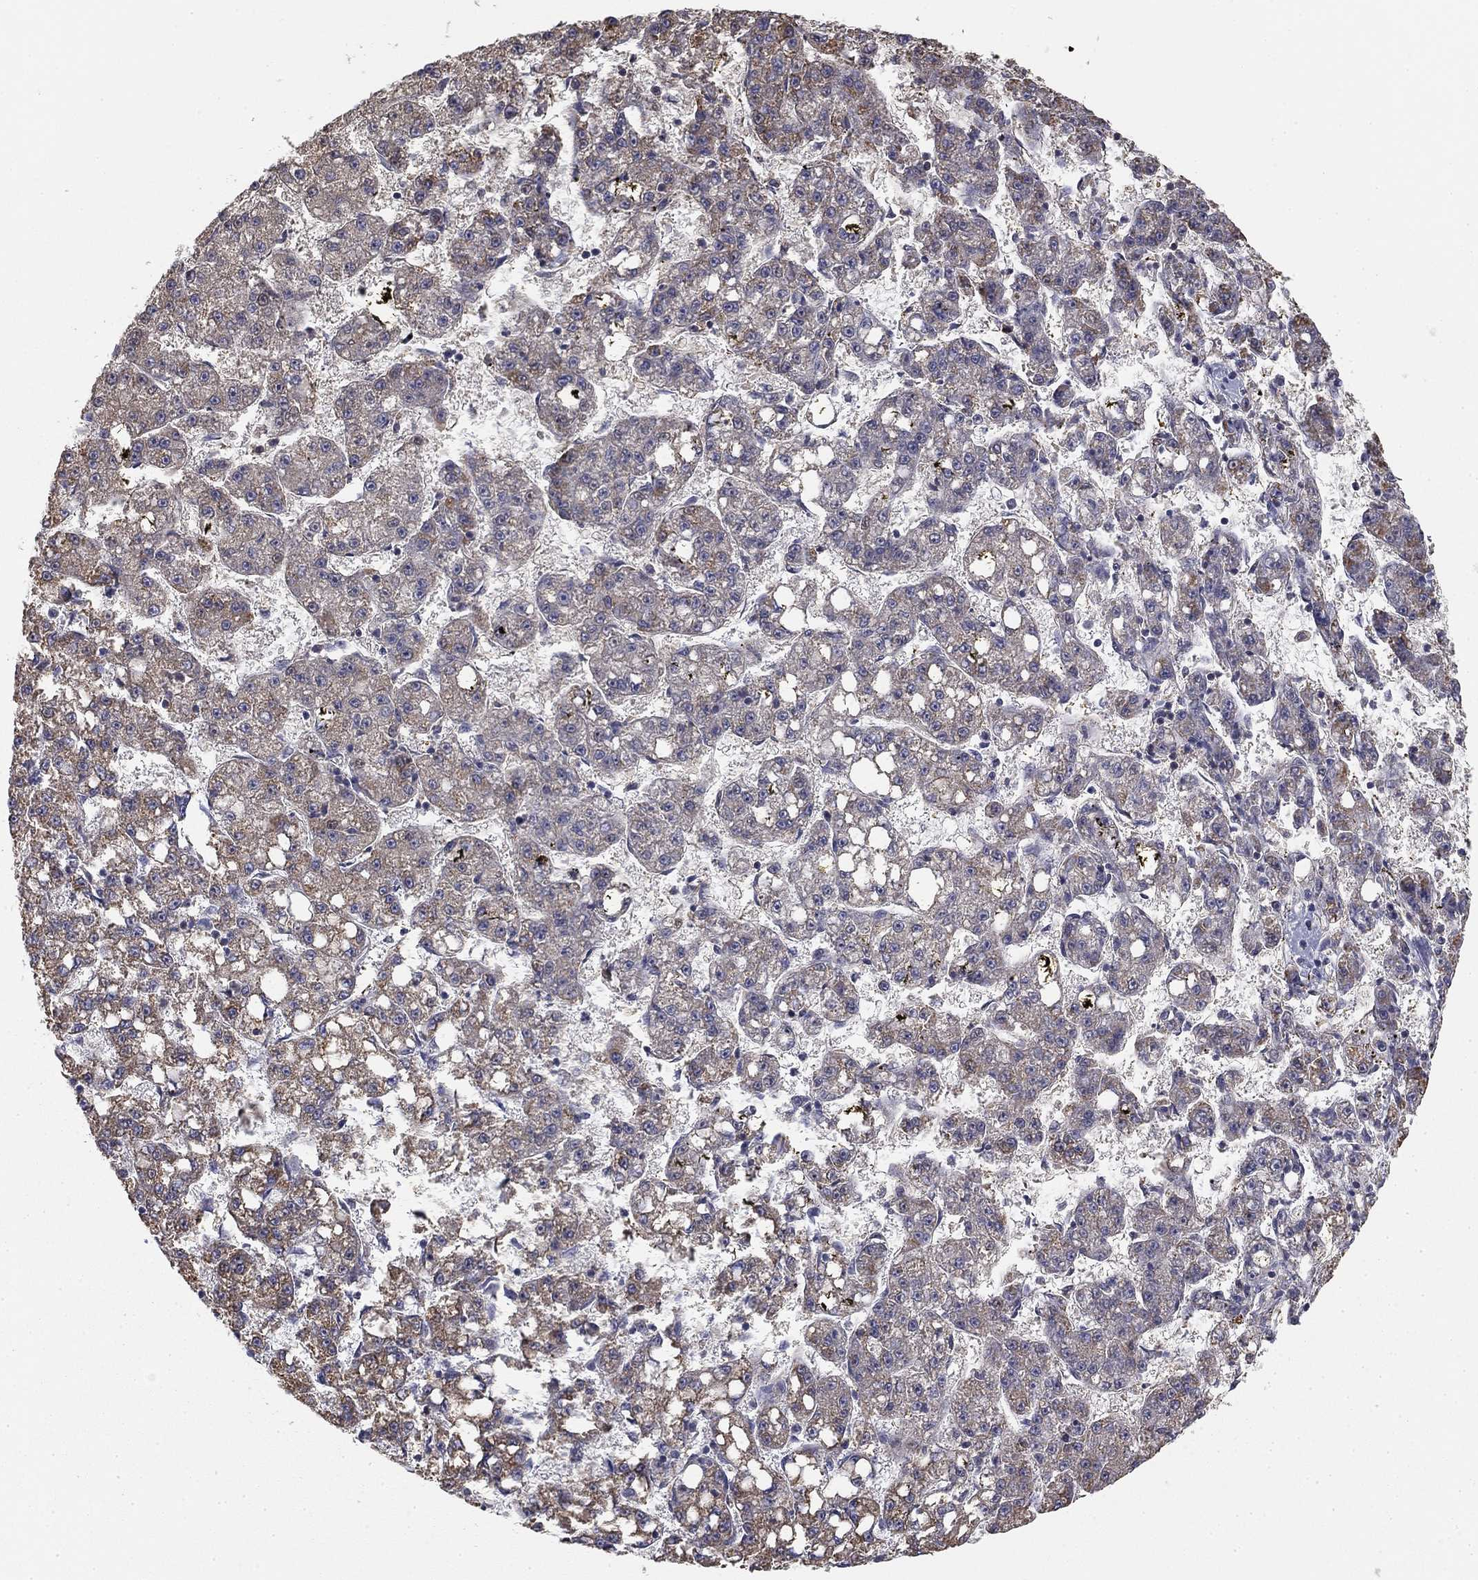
{"staining": {"intensity": "negative", "quantity": "none", "location": "none"}, "tissue": "liver cancer", "cell_type": "Tumor cells", "image_type": "cancer", "snomed": [{"axis": "morphology", "description": "Carcinoma, Hepatocellular, NOS"}, {"axis": "topography", "description": "Liver"}], "caption": "Immunohistochemical staining of human liver cancer reveals no significant staining in tumor cells. (IHC, brightfield microscopy, high magnification).", "gene": "SLC2A9", "patient": {"sex": "female", "age": 65}}